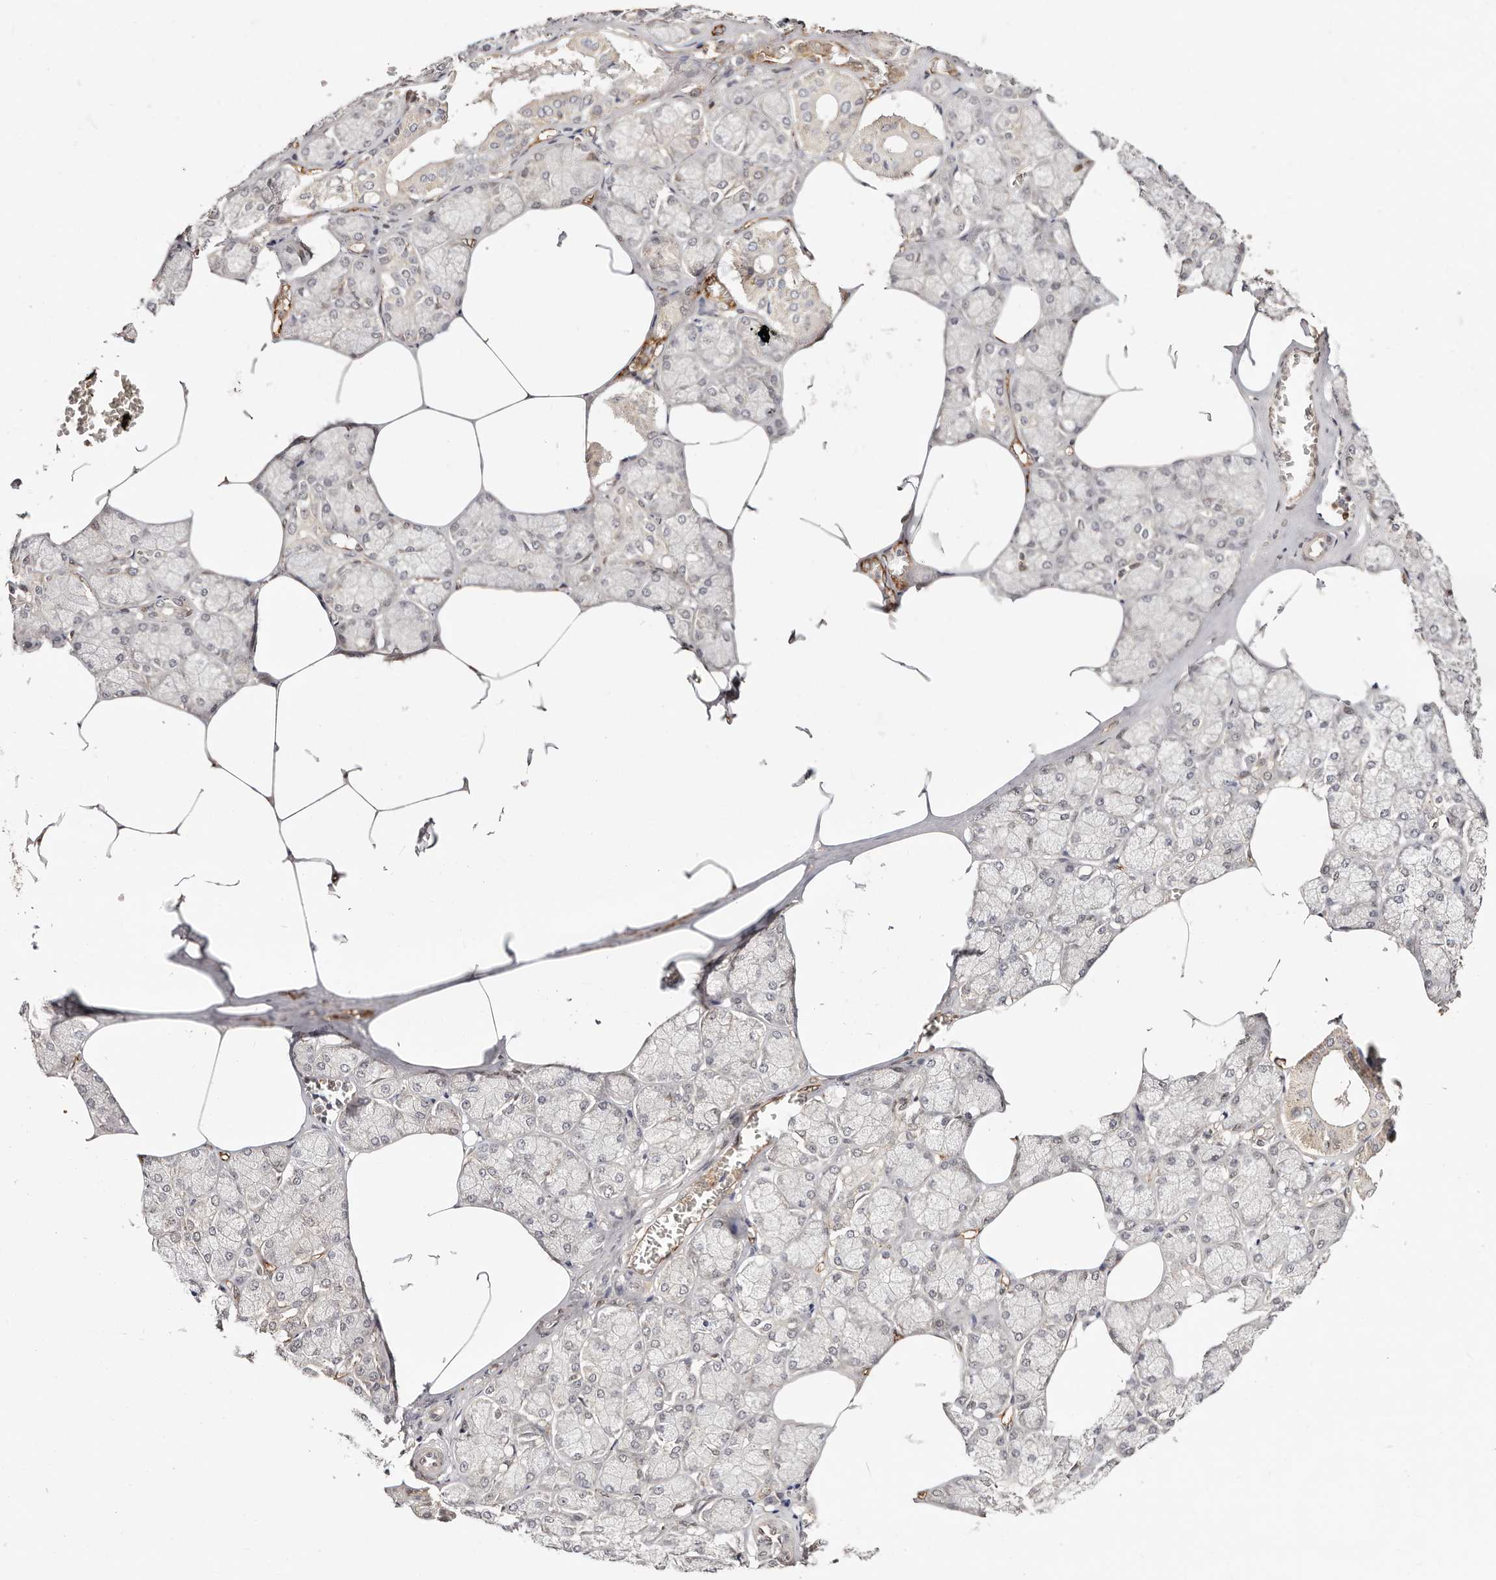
{"staining": {"intensity": "weak", "quantity": "<25%", "location": "cytoplasmic/membranous"}, "tissue": "salivary gland", "cell_type": "Glandular cells", "image_type": "normal", "snomed": [{"axis": "morphology", "description": "Normal tissue, NOS"}, {"axis": "topography", "description": "Salivary gland"}], "caption": "High power microscopy photomicrograph of an IHC histopathology image of benign salivary gland, revealing no significant expression in glandular cells. (DAB immunohistochemistry (IHC) visualized using brightfield microscopy, high magnification).", "gene": "STAT5A", "patient": {"sex": "male", "age": 62}}